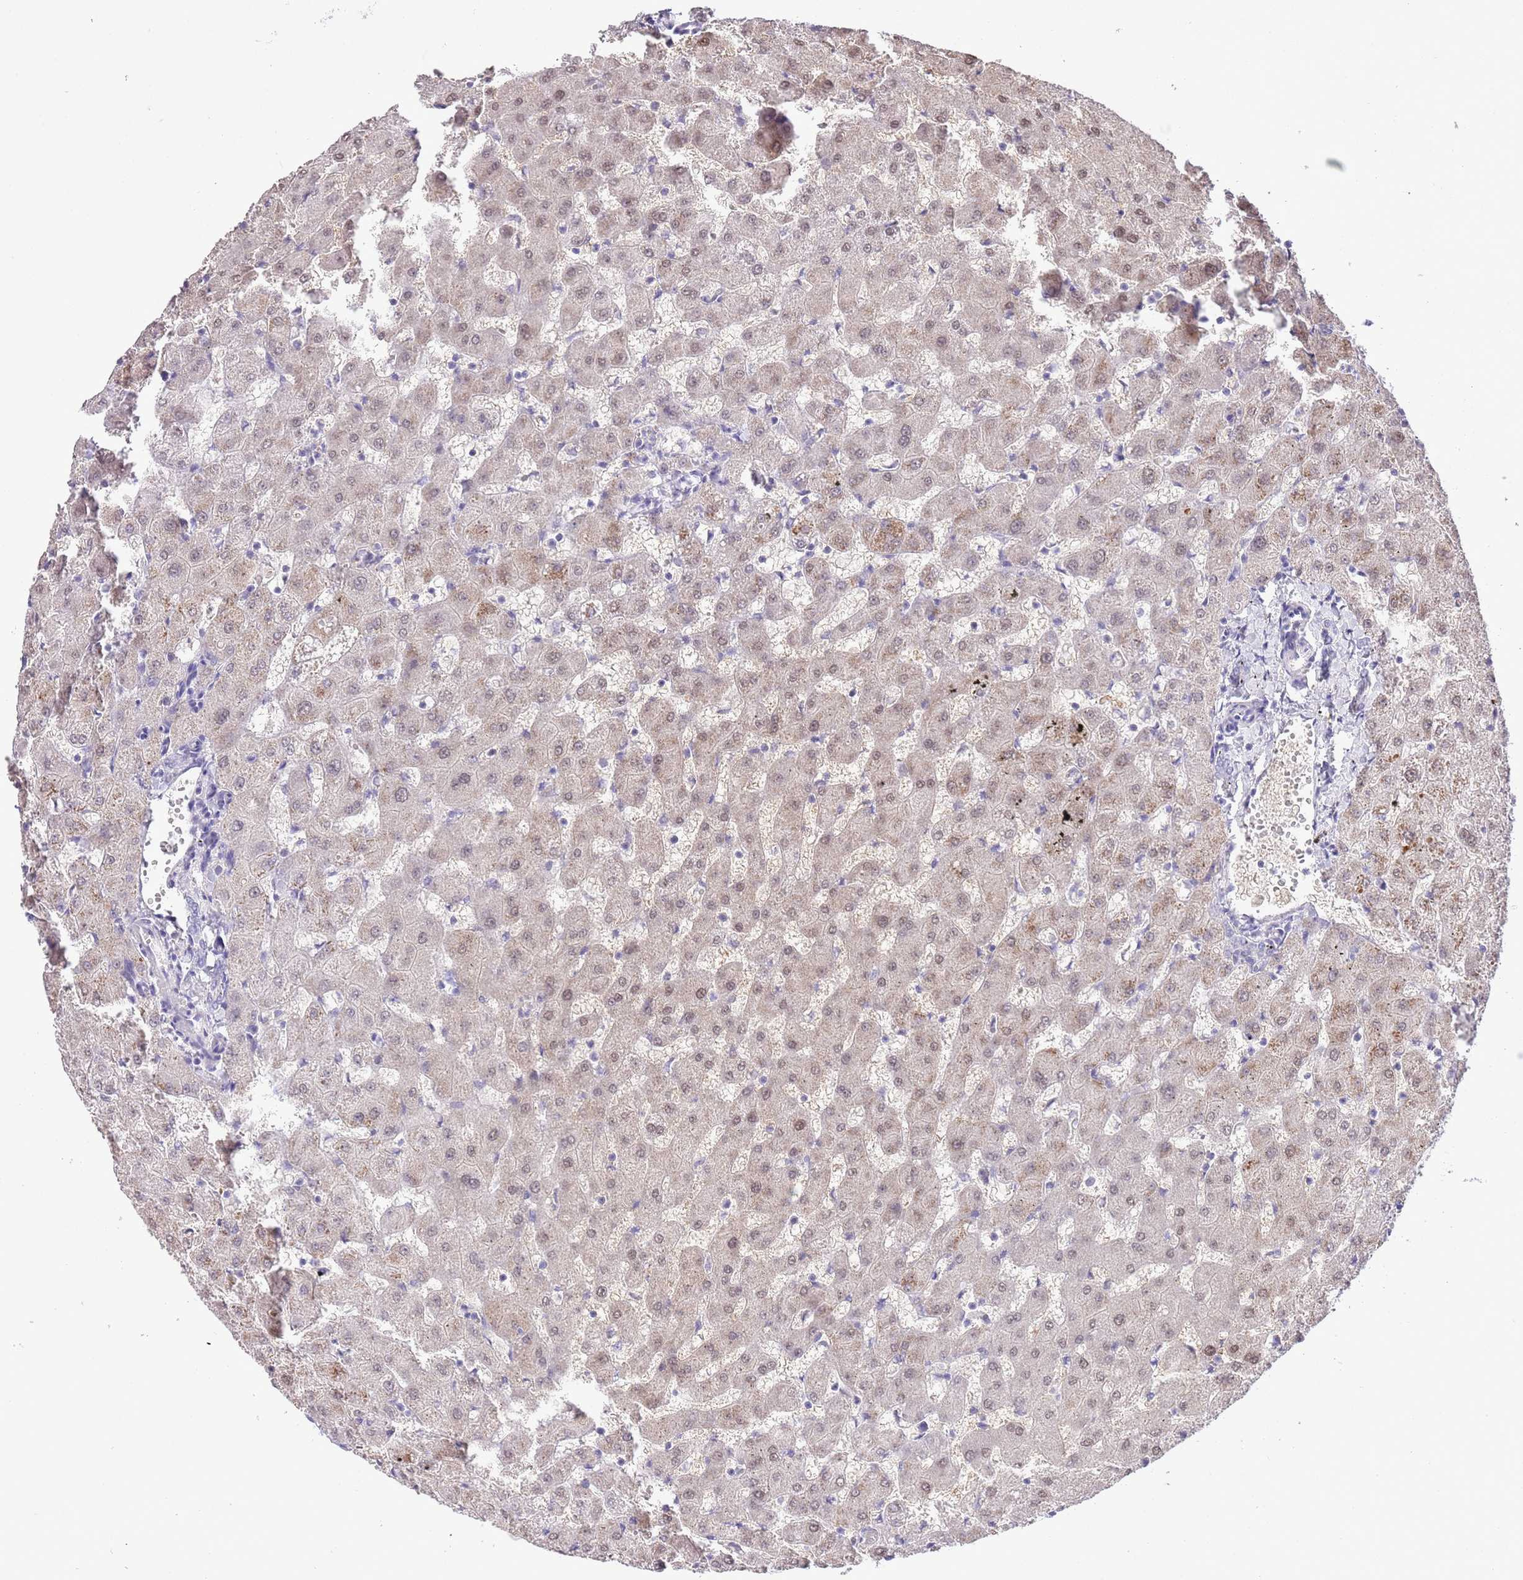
{"staining": {"intensity": "negative", "quantity": "none", "location": "none"}, "tissue": "liver", "cell_type": "Cholangiocytes", "image_type": "normal", "snomed": [{"axis": "morphology", "description": "Normal tissue, NOS"}, {"axis": "topography", "description": "Liver"}], "caption": "High magnification brightfield microscopy of normal liver stained with DAB (brown) and counterstained with hematoxylin (blue): cholangiocytes show no significant staining.", "gene": "MIDN", "patient": {"sex": "female", "age": 63}}